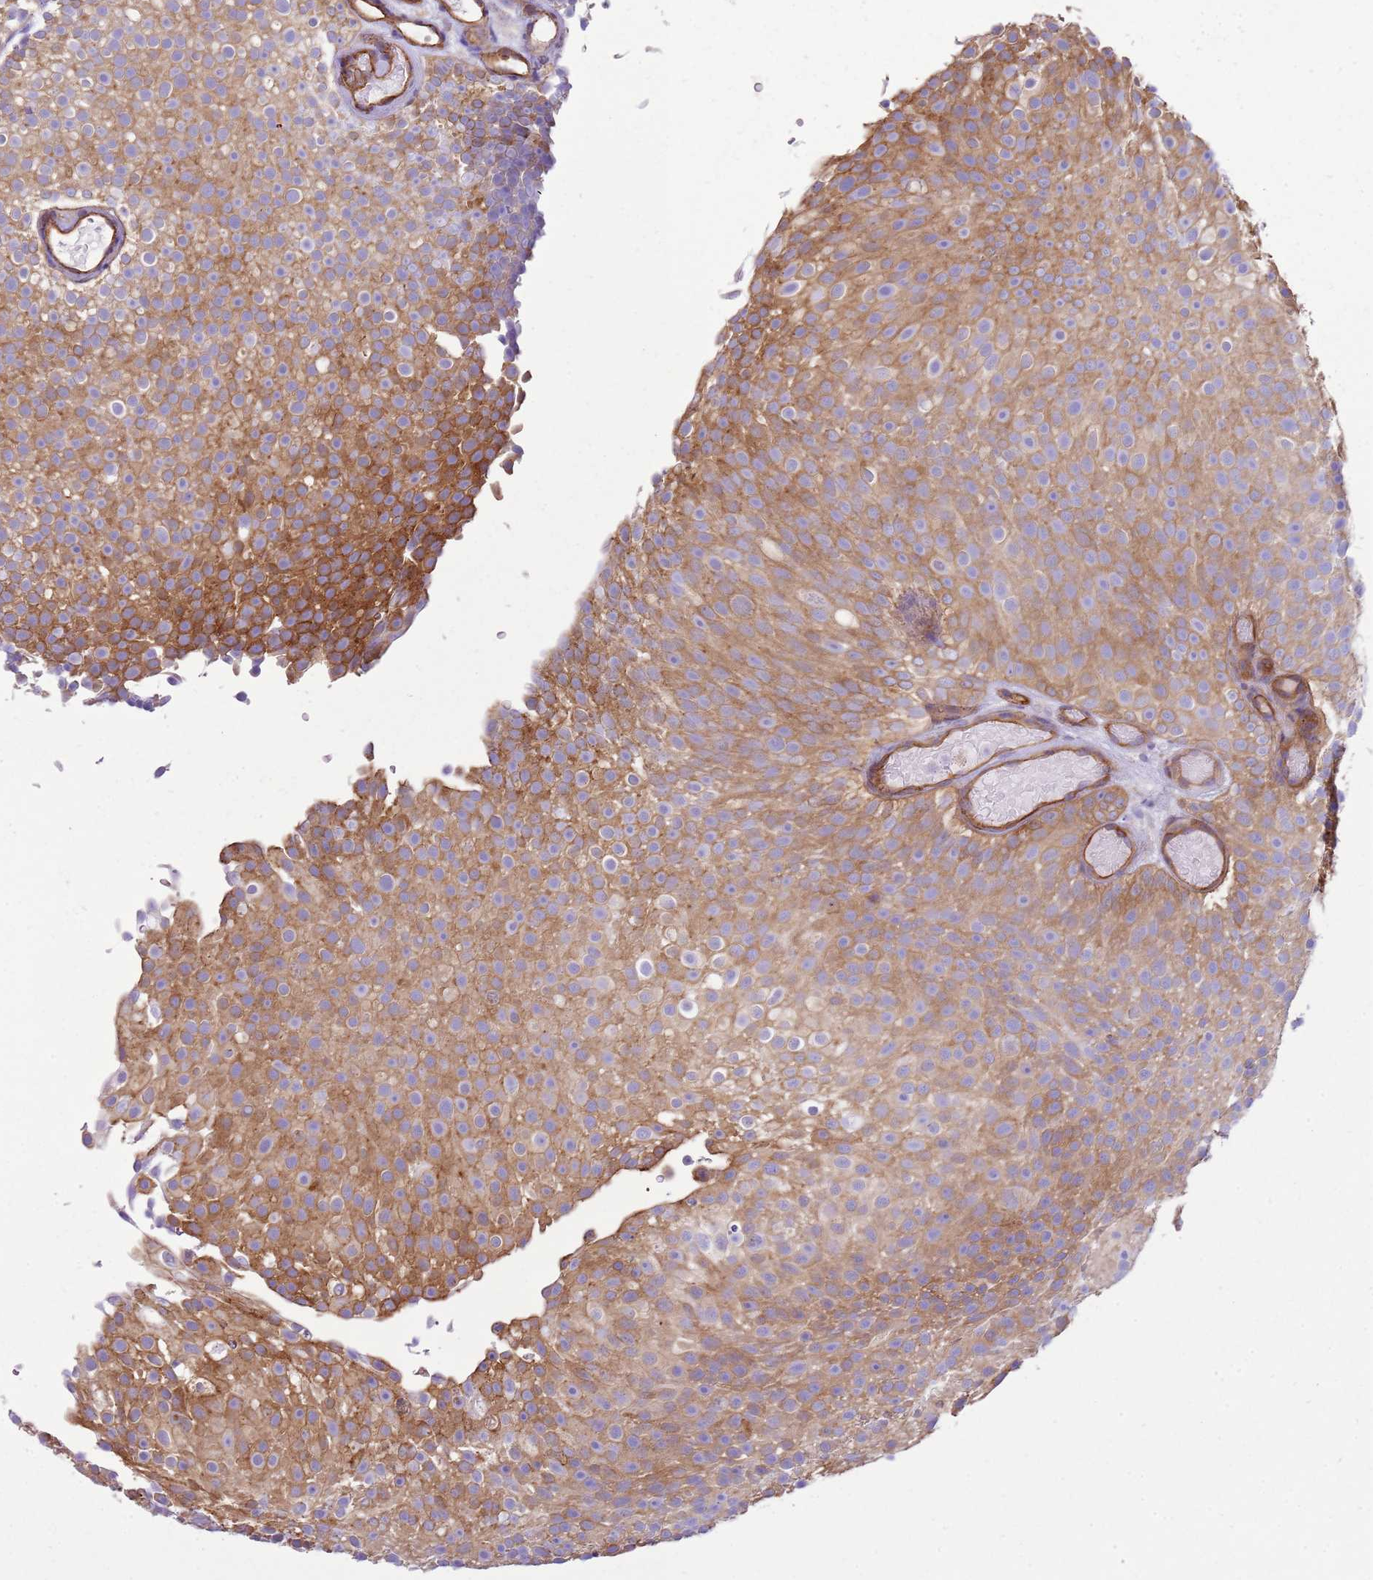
{"staining": {"intensity": "moderate", "quantity": ">75%", "location": "cytoplasmic/membranous"}, "tissue": "urothelial cancer", "cell_type": "Tumor cells", "image_type": "cancer", "snomed": [{"axis": "morphology", "description": "Urothelial carcinoma, Low grade"}, {"axis": "topography", "description": "Urinary bladder"}], "caption": "Low-grade urothelial carcinoma tissue exhibits moderate cytoplasmic/membranous positivity in about >75% of tumor cells", "gene": "SNX21", "patient": {"sex": "male", "age": 78}}